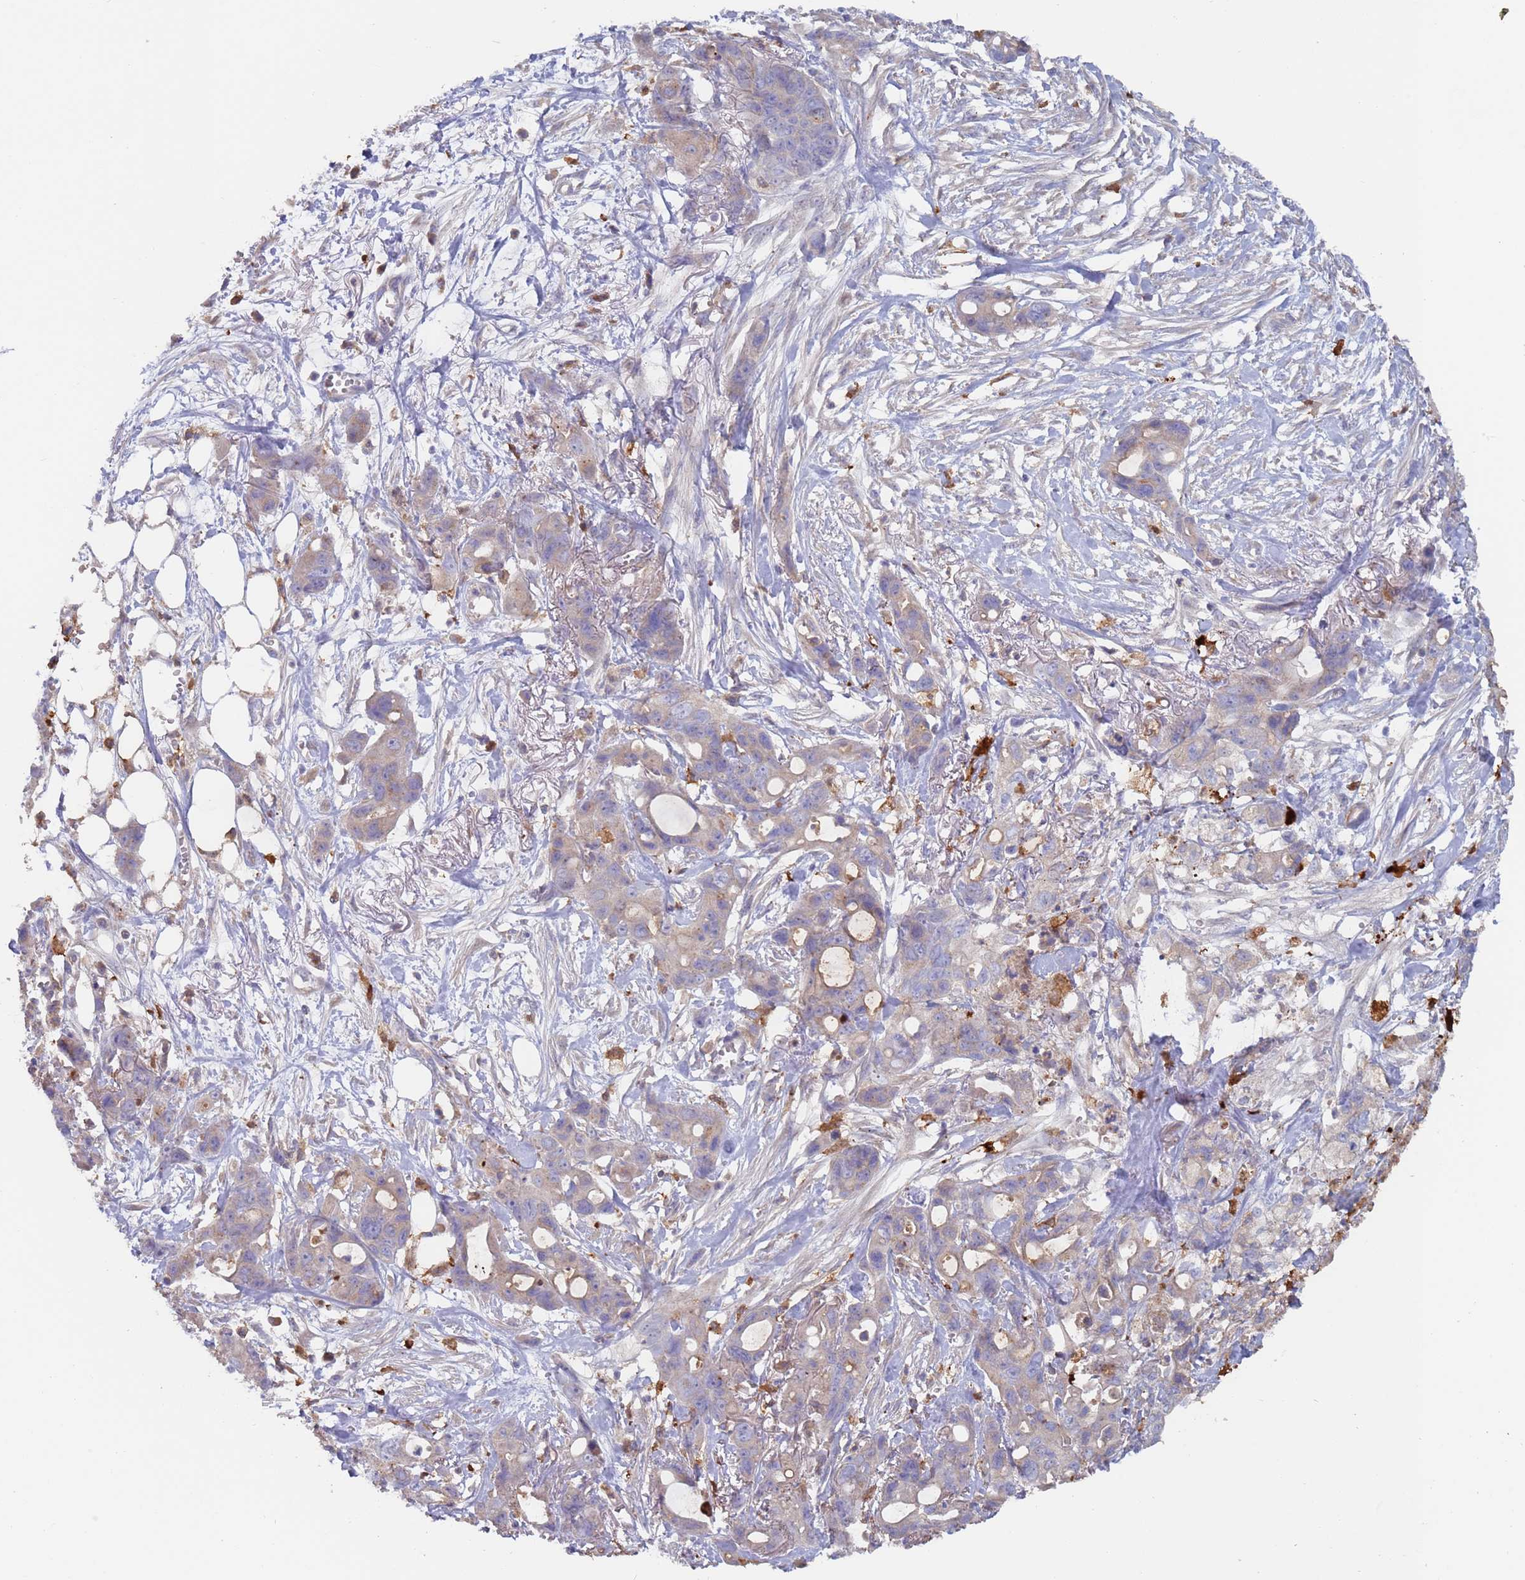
{"staining": {"intensity": "weak", "quantity": "<25%", "location": "cytoplasmic/membranous"}, "tissue": "ovarian cancer", "cell_type": "Tumor cells", "image_type": "cancer", "snomed": [{"axis": "morphology", "description": "Cystadenocarcinoma, mucinous, NOS"}, {"axis": "topography", "description": "Ovary"}], "caption": "An immunohistochemistry (IHC) histopathology image of mucinous cystadenocarcinoma (ovarian) is shown. There is no staining in tumor cells of mucinous cystadenocarcinoma (ovarian).", "gene": "MALRD1", "patient": {"sex": "female", "age": 70}}